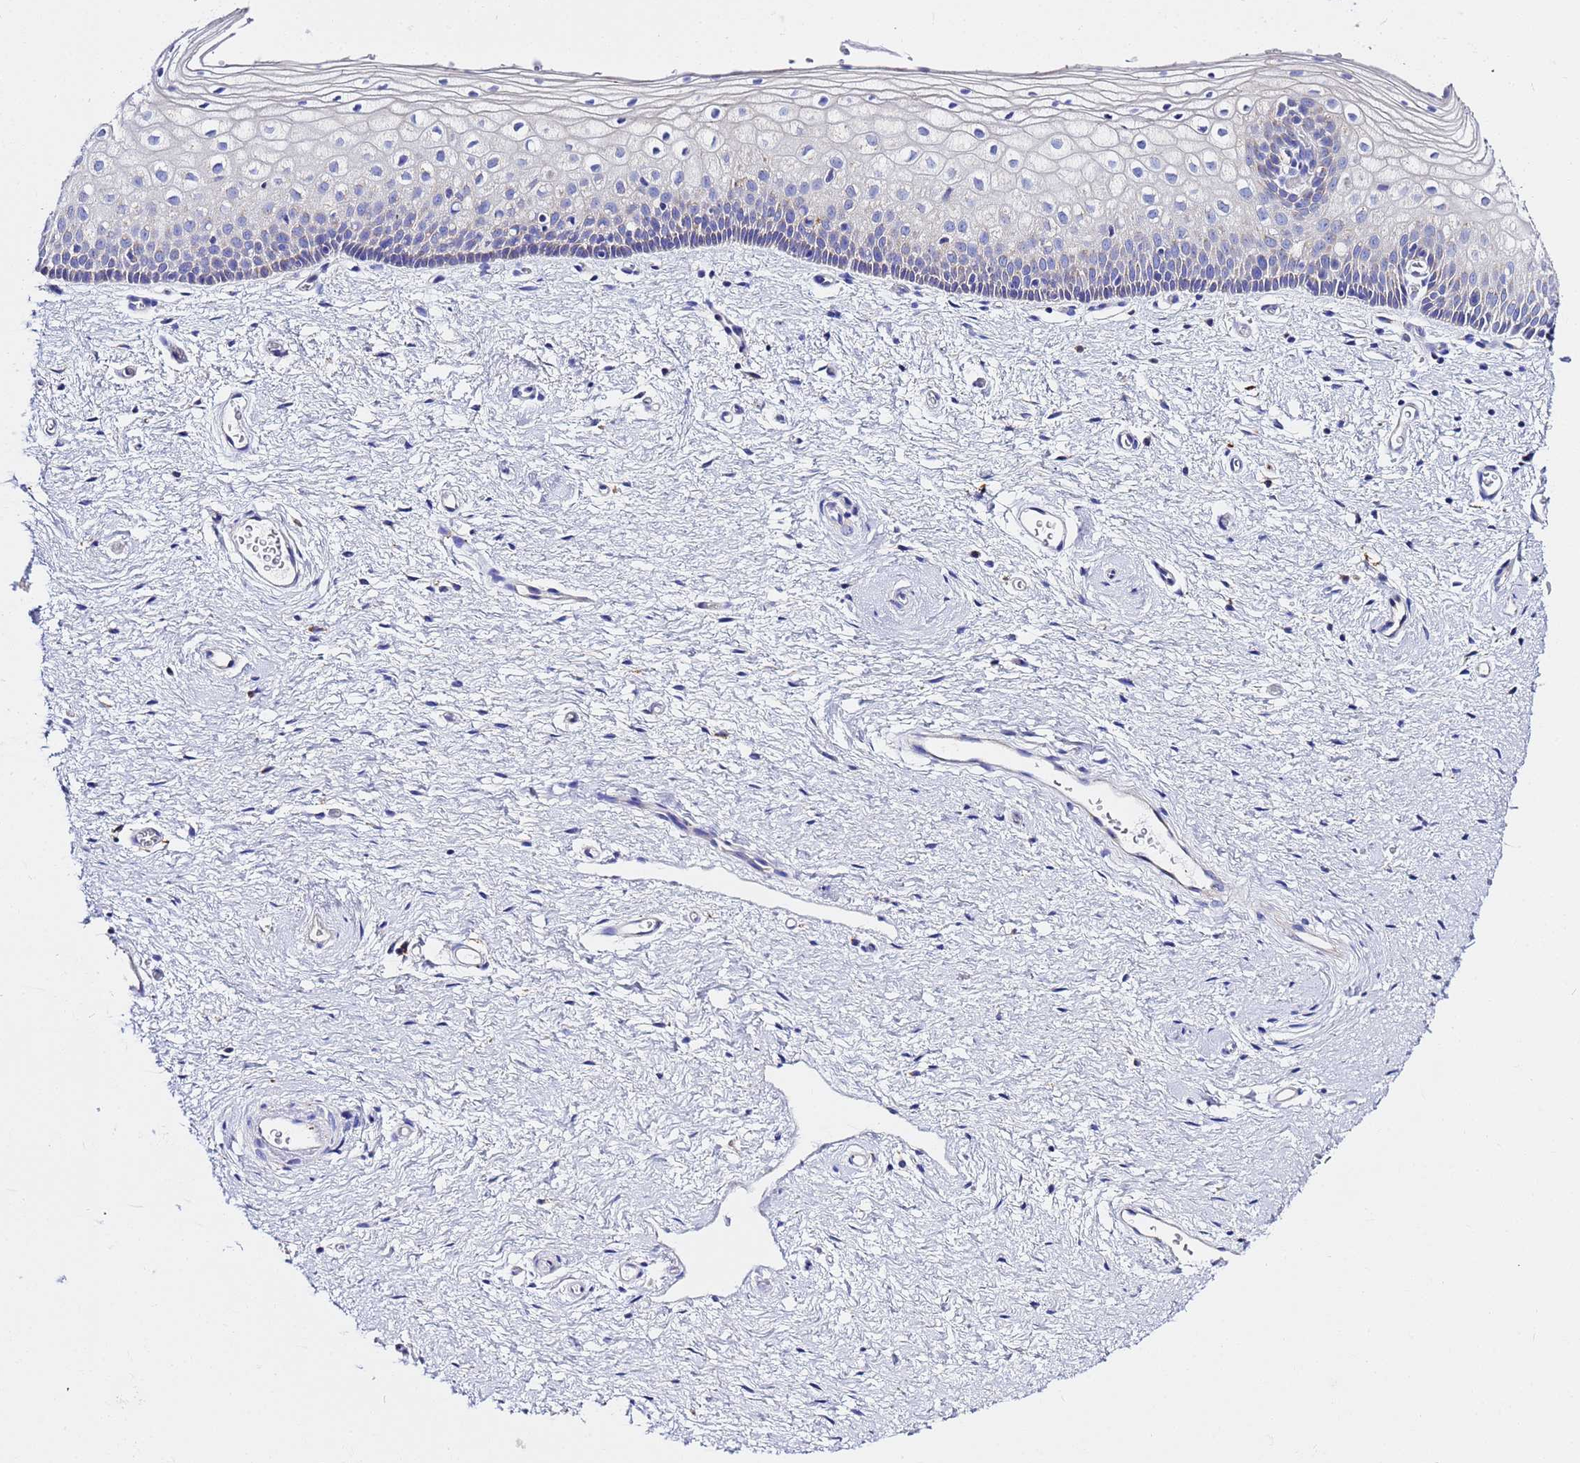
{"staining": {"intensity": "negative", "quantity": "none", "location": "none"}, "tissue": "vagina", "cell_type": "Squamous epithelial cells", "image_type": "normal", "snomed": [{"axis": "morphology", "description": "Normal tissue, NOS"}, {"axis": "topography", "description": "Vagina"}], "caption": "This histopathology image is of normal vagina stained with IHC to label a protein in brown with the nuclei are counter-stained blue. There is no staining in squamous epithelial cells. (Stains: DAB IHC with hematoxylin counter stain, Microscopy: brightfield microscopy at high magnification).", "gene": "VTI1B", "patient": {"sex": "female", "age": 60}}